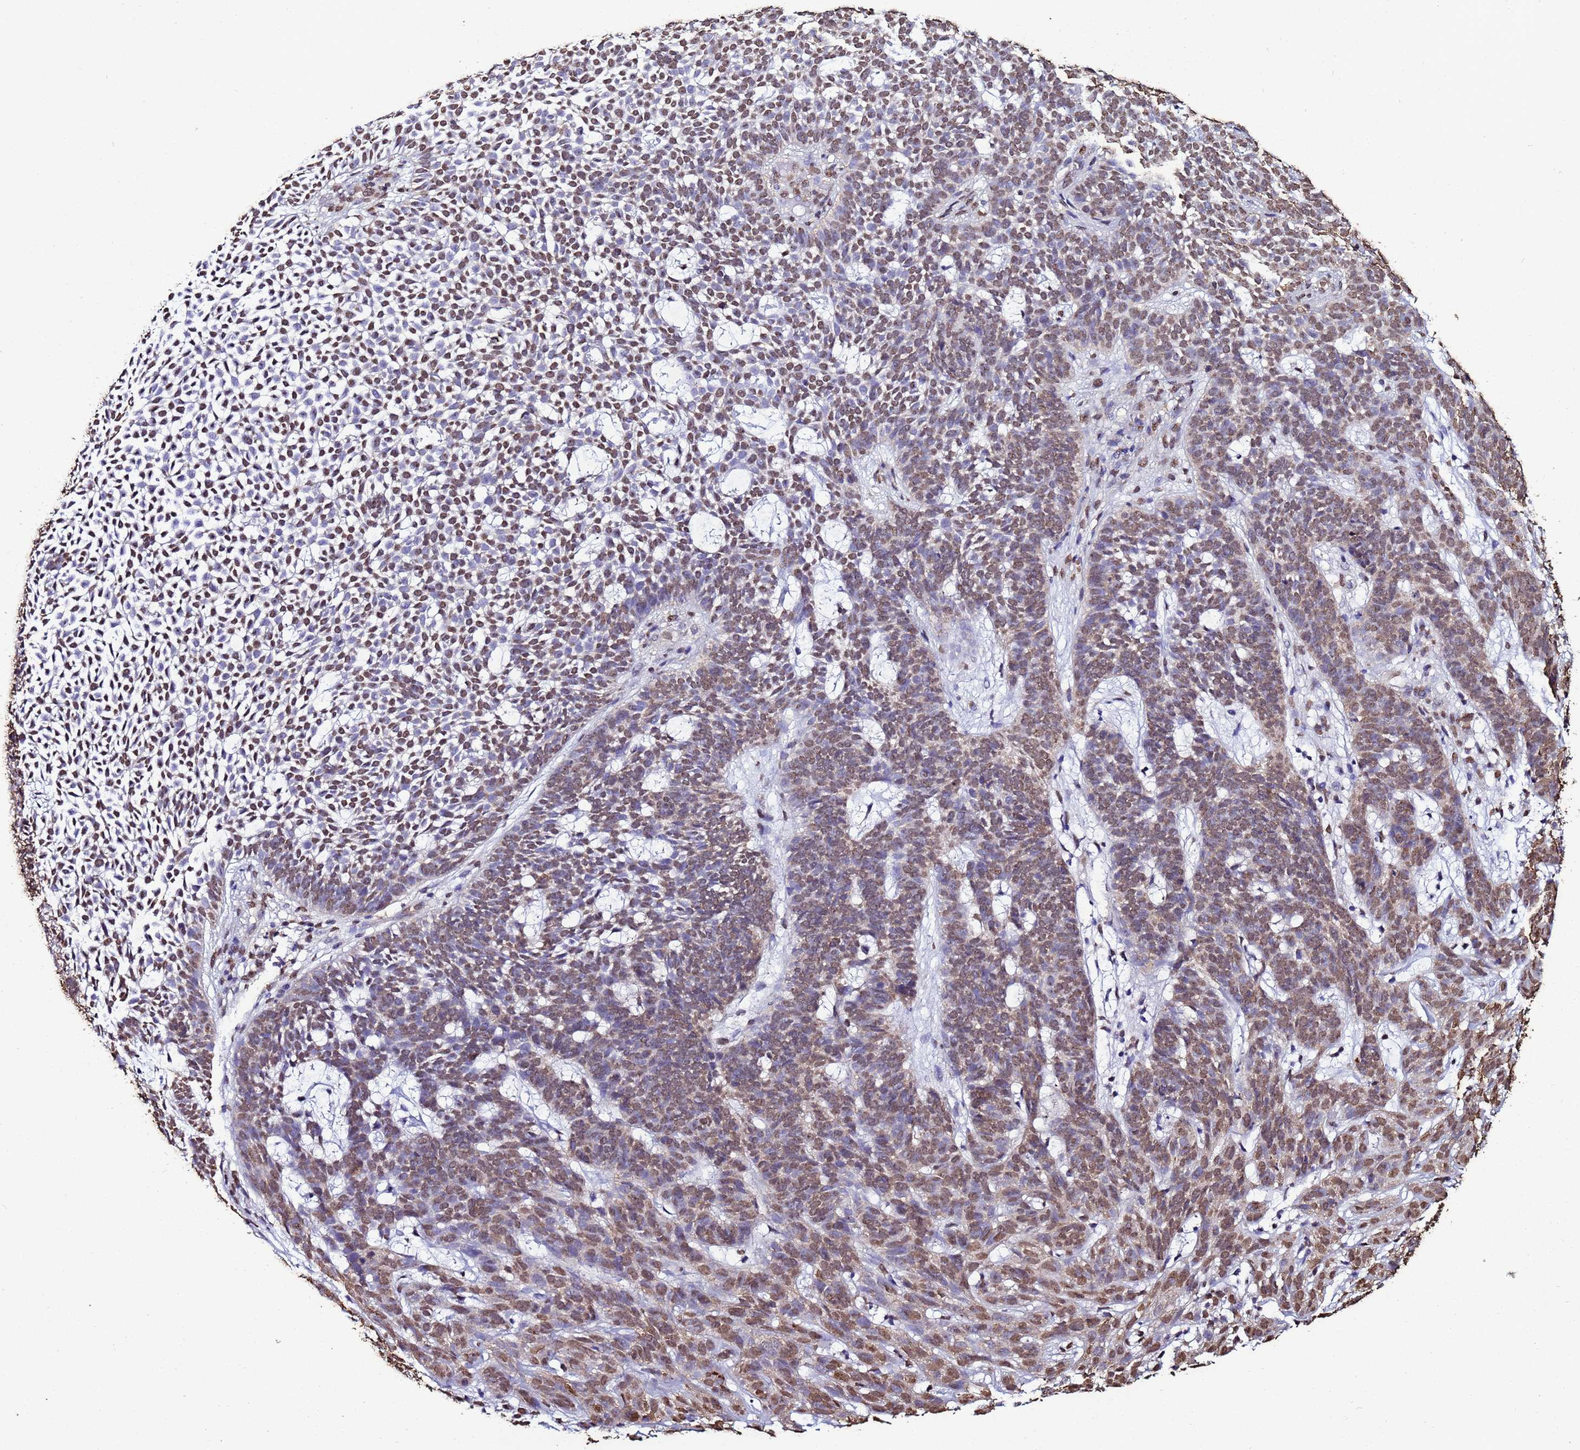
{"staining": {"intensity": "moderate", "quantity": "25%-75%", "location": "cytoplasmic/membranous,nuclear"}, "tissue": "skin cancer", "cell_type": "Tumor cells", "image_type": "cancer", "snomed": [{"axis": "morphology", "description": "Basal cell carcinoma"}, {"axis": "topography", "description": "Skin"}], "caption": "Skin basal cell carcinoma was stained to show a protein in brown. There is medium levels of moderate cytoplasmic/membranous and nuclear positivity in about 25%-75% of tumor cells.", "gene": "TRIP6", "patient": {"sex": "female", "age": 78}}